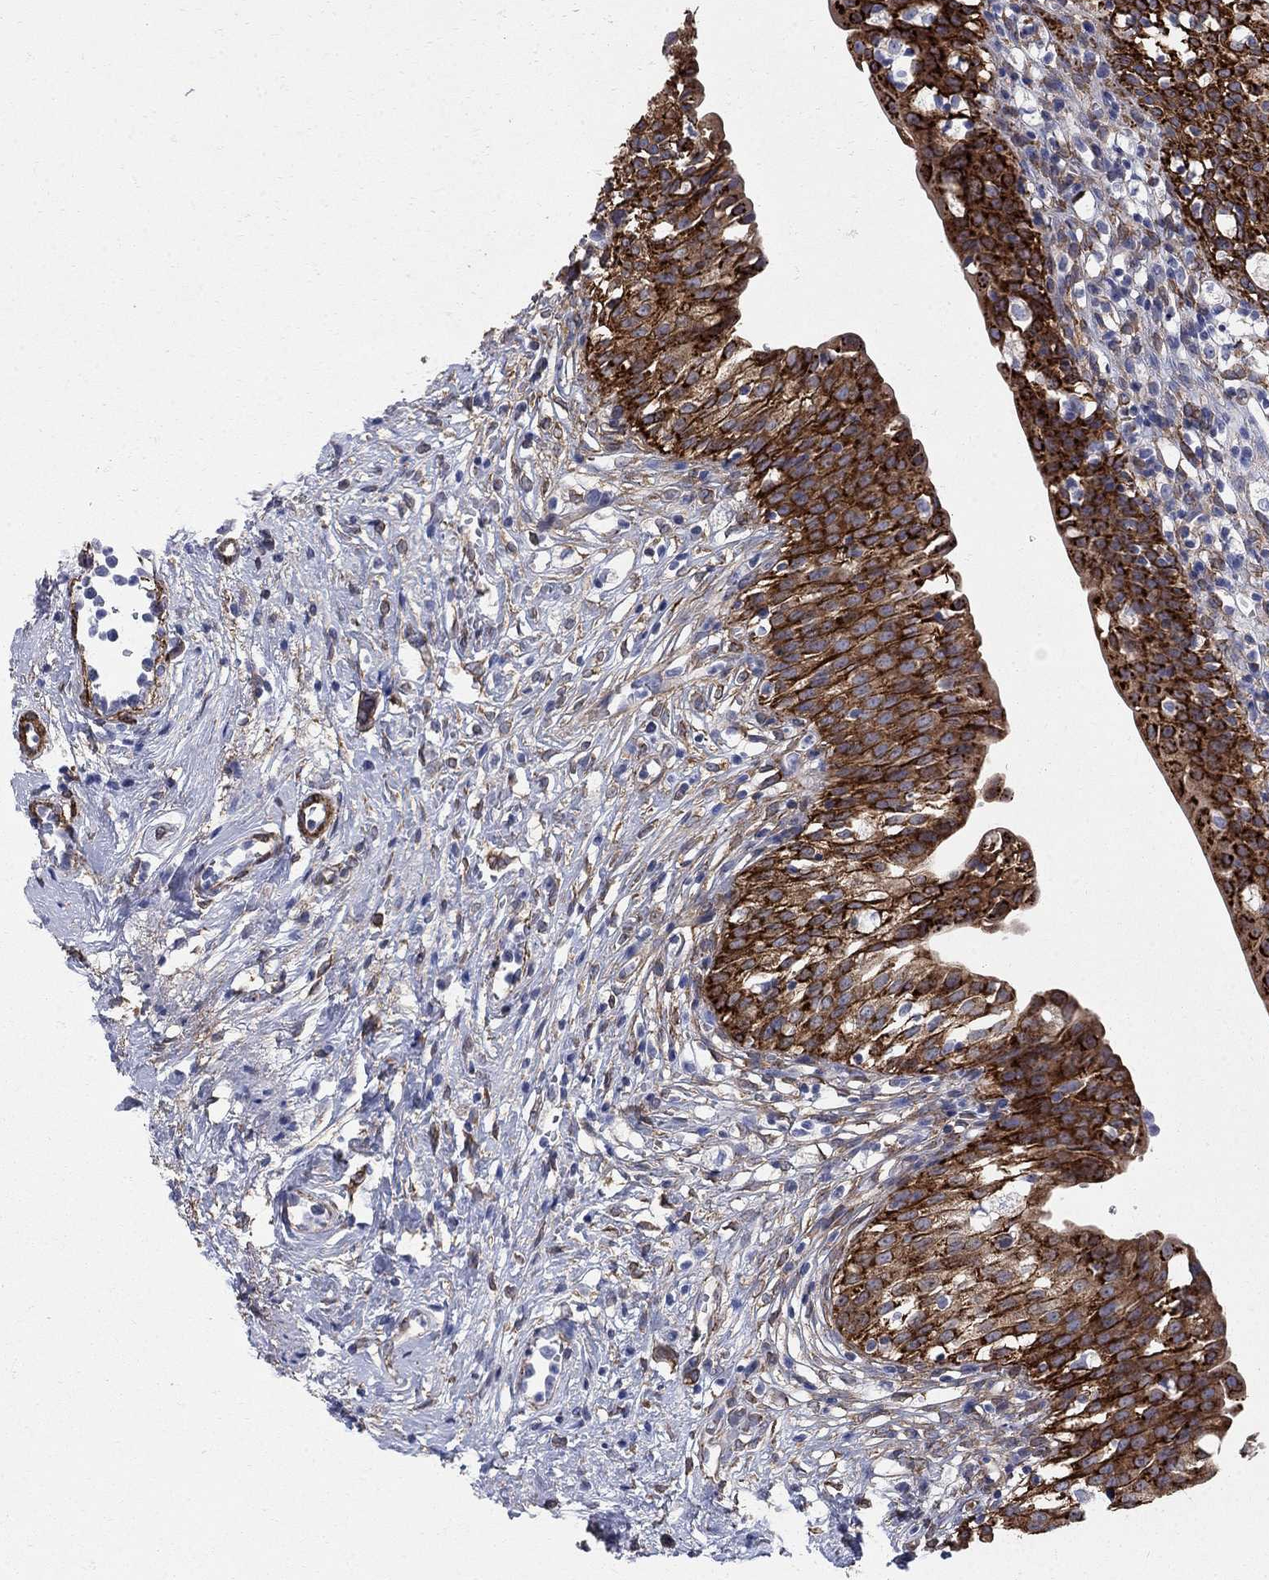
{"staining": {"intensity": "strong", "quantity": ">75%", "location": "cytoplasmic/membranous"}, "tissue": "urinary bladder", "cell_type": "Urothelial cells", "image_type": "normal", "snomed": [{"axis": "morphology", "description": "Normal tissue, NOS"}, {"axis": "topography", "description": "Urinary bladder"}], "caption": "DAB (3,3'-diaminobenzidine) immunohistochemical staining of benign urinary bladder exhibits strong cytoplasmic/membranous protein expression in about >75% of urothelial cells.", "gene": "SEPTIN8", "patient": {"sex": "male", "age": 76}}